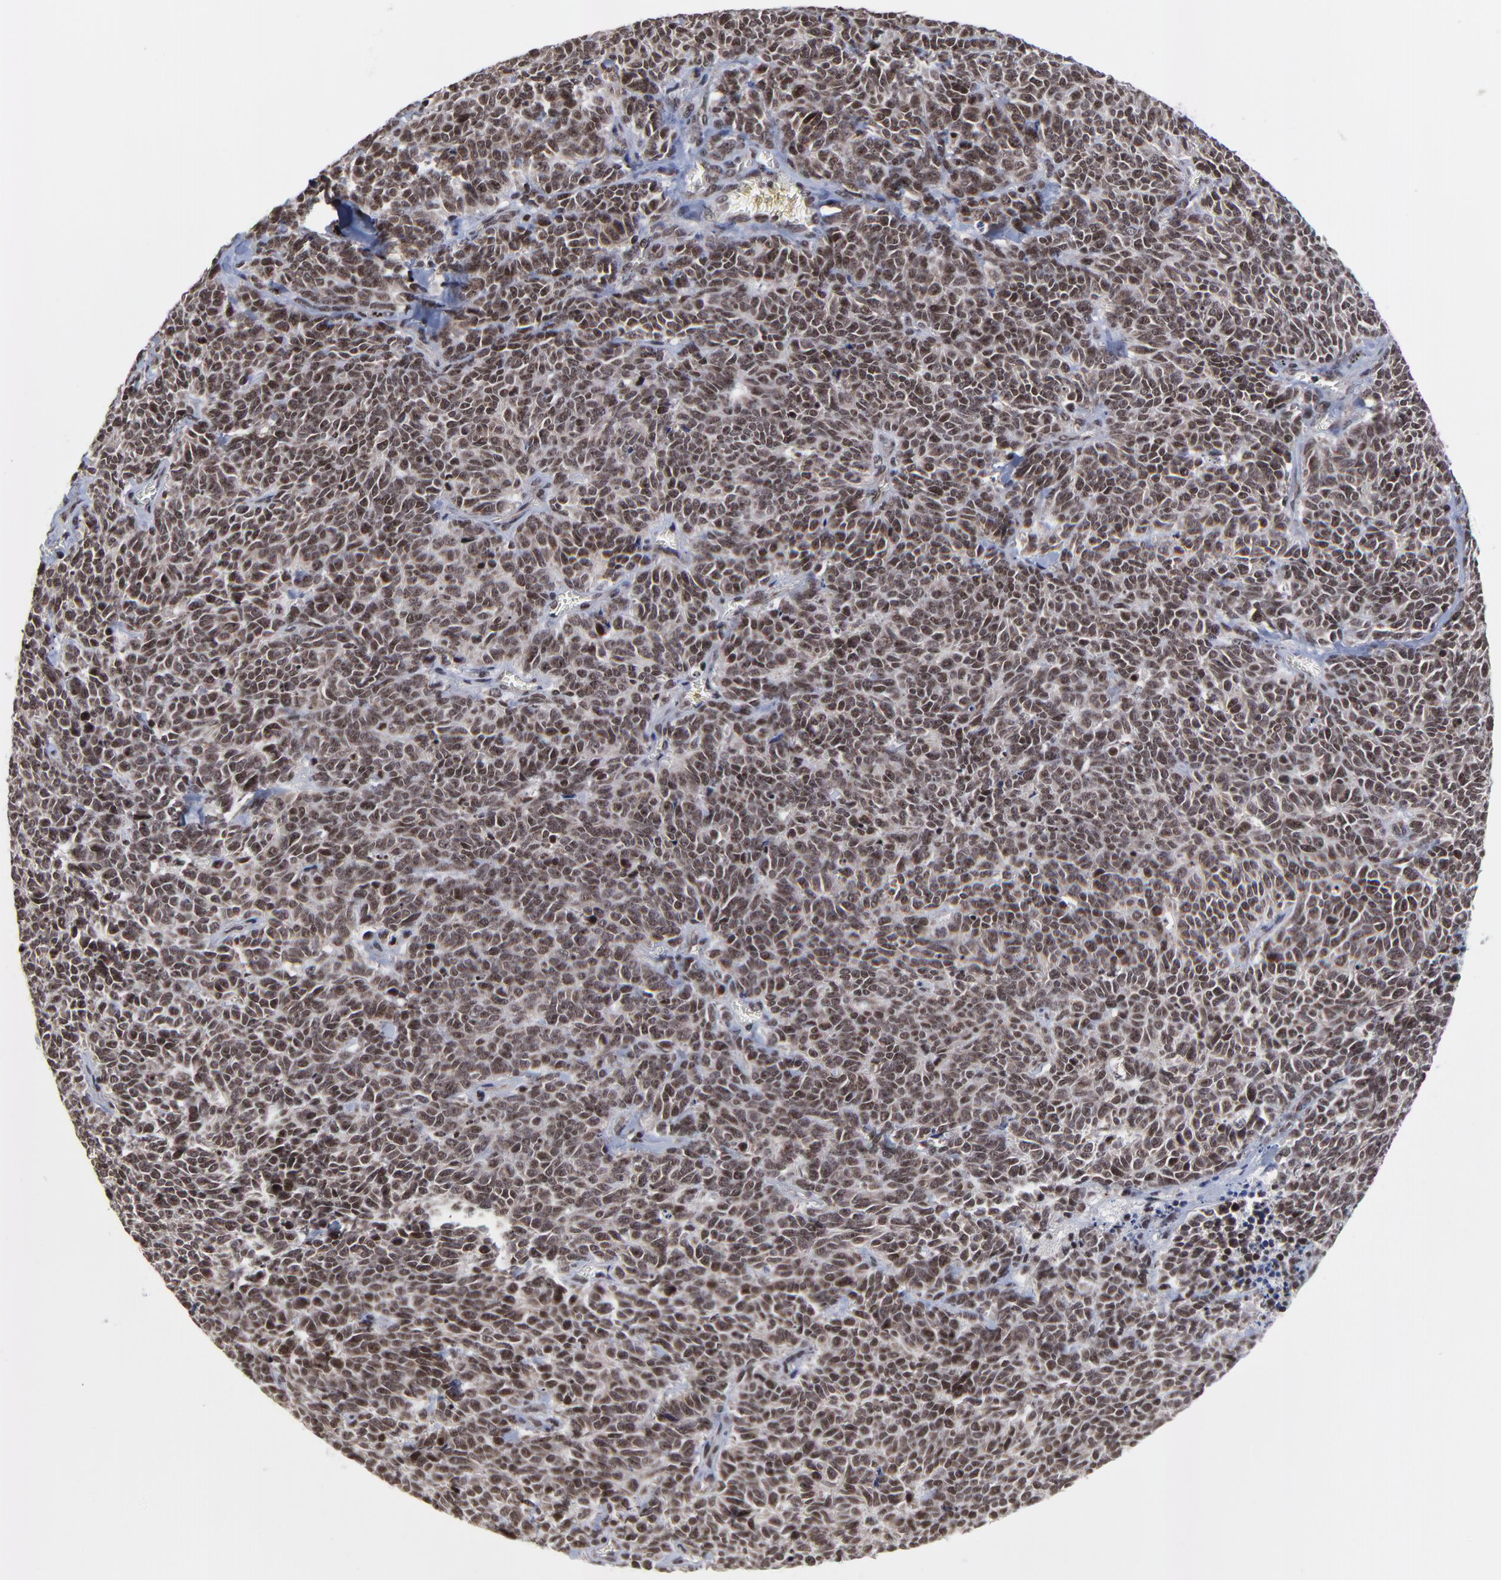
{"staining": {"intensity": "moderate", "quantity": ">75%", "location": "cytoplasmic/membranous,nuclear"}, "tissue": "lung cancer", "cell_type": "Tumor cells", "image_type": "cancer", "snomed": [{"axis": "morphology", "description": "Neoplasm, malignant, NOS"}, {"axis": "topography", "description": "Lung"}], "caption": "A histopathology image of lung cancer (malignant neoplasm) stained for a protein demonstrates moderate cytoplasmic/membranous and nuclear brown staining in tumor cells. (DAB IHC with brightfield microscopy, high magnification).", "gene": "ZNF777", "patient": {"sex": "female", "age": 58}}